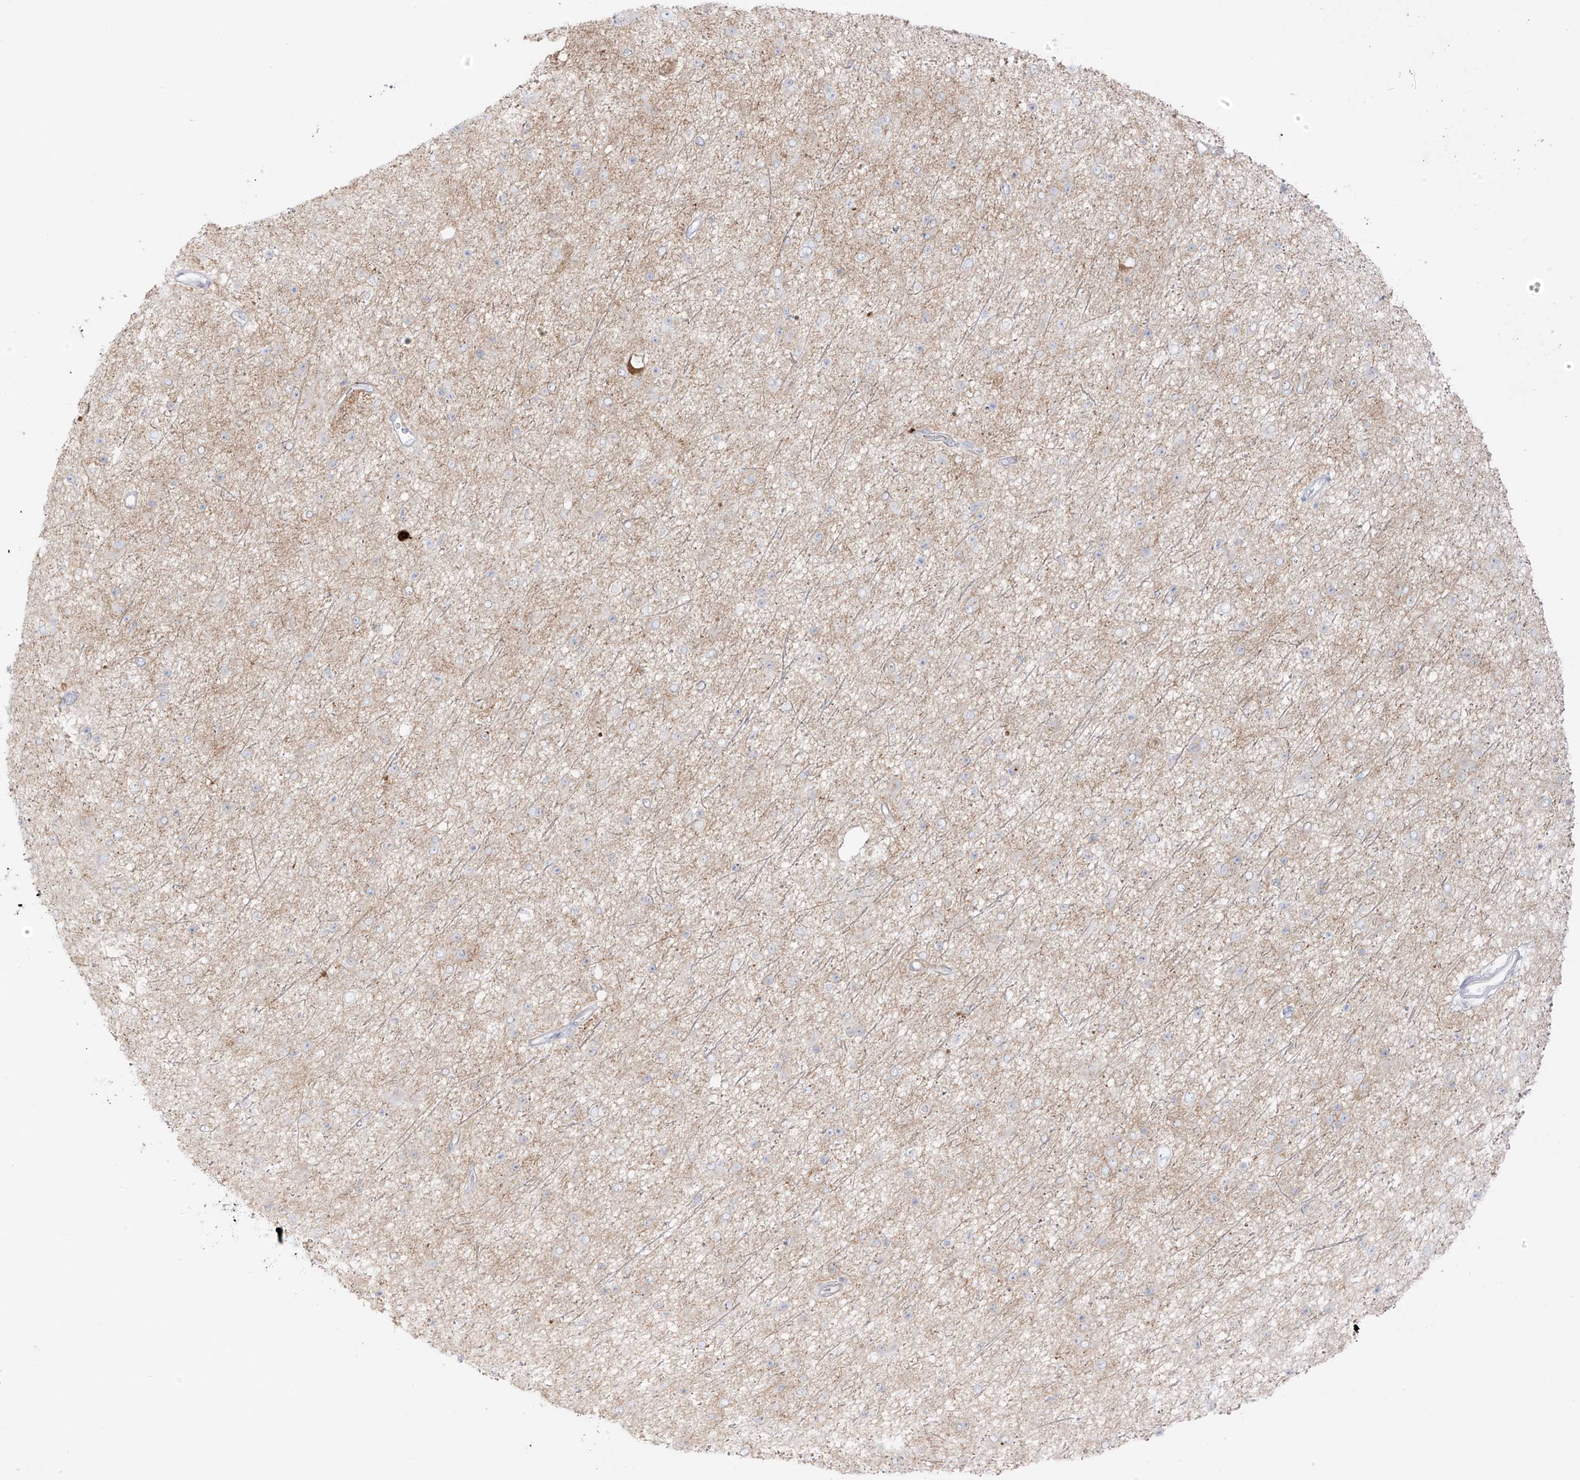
{"staining": {"intensity": "negative", "quantity": "none", "location": "none"}, "tissue": "glioma", "cell_type": "Tumor cells", "image_type": "cancer", "snomed": [{"axis": "morphology", "description": "Glioma, malignant, Low grade"}, {"axis": "topography", "description": "Cerebral cortex"}], "caption": "Immunohistochemistry of glioma shows no staining in tumor cells.", "gene": "C11orf87", "patient": {"sex": "female", "age": 39}}